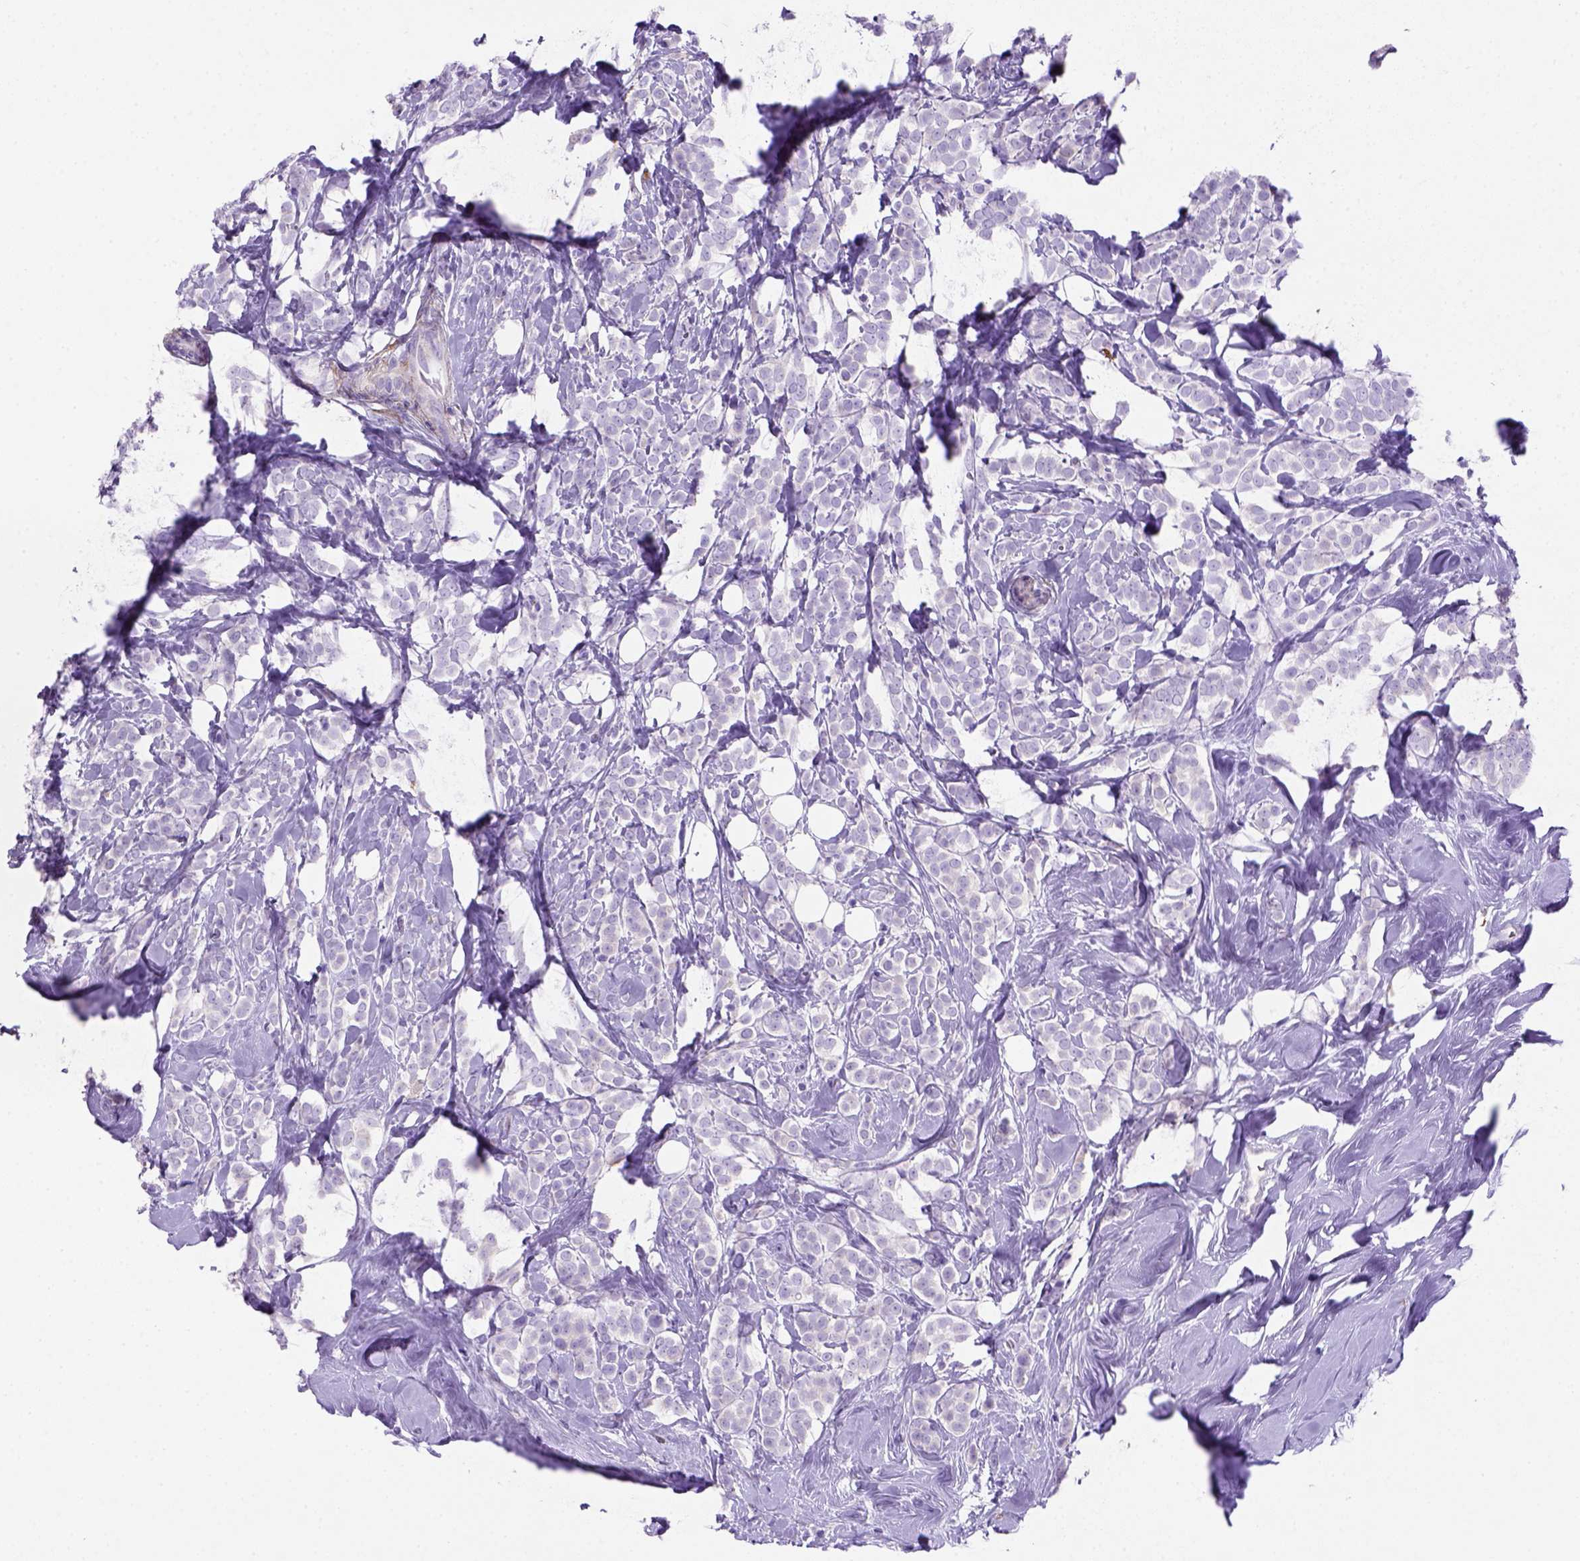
{"staining": {"intensity": "negative", "quantity": "none", "location": "none"}, "tissue": "breast cancer", "cell_type": "Tumor cells", "image_type": "cancer", "snomed": [{"axis": "morphology", "description": "Lobular carcinoma"}, {"axis": "topography", "description": "Breast"}], "caption": "Tumor cells show no significant staining in breast cancer.", "gene": "SIRPD", "patient": {"sex": "female", "age": 49}}